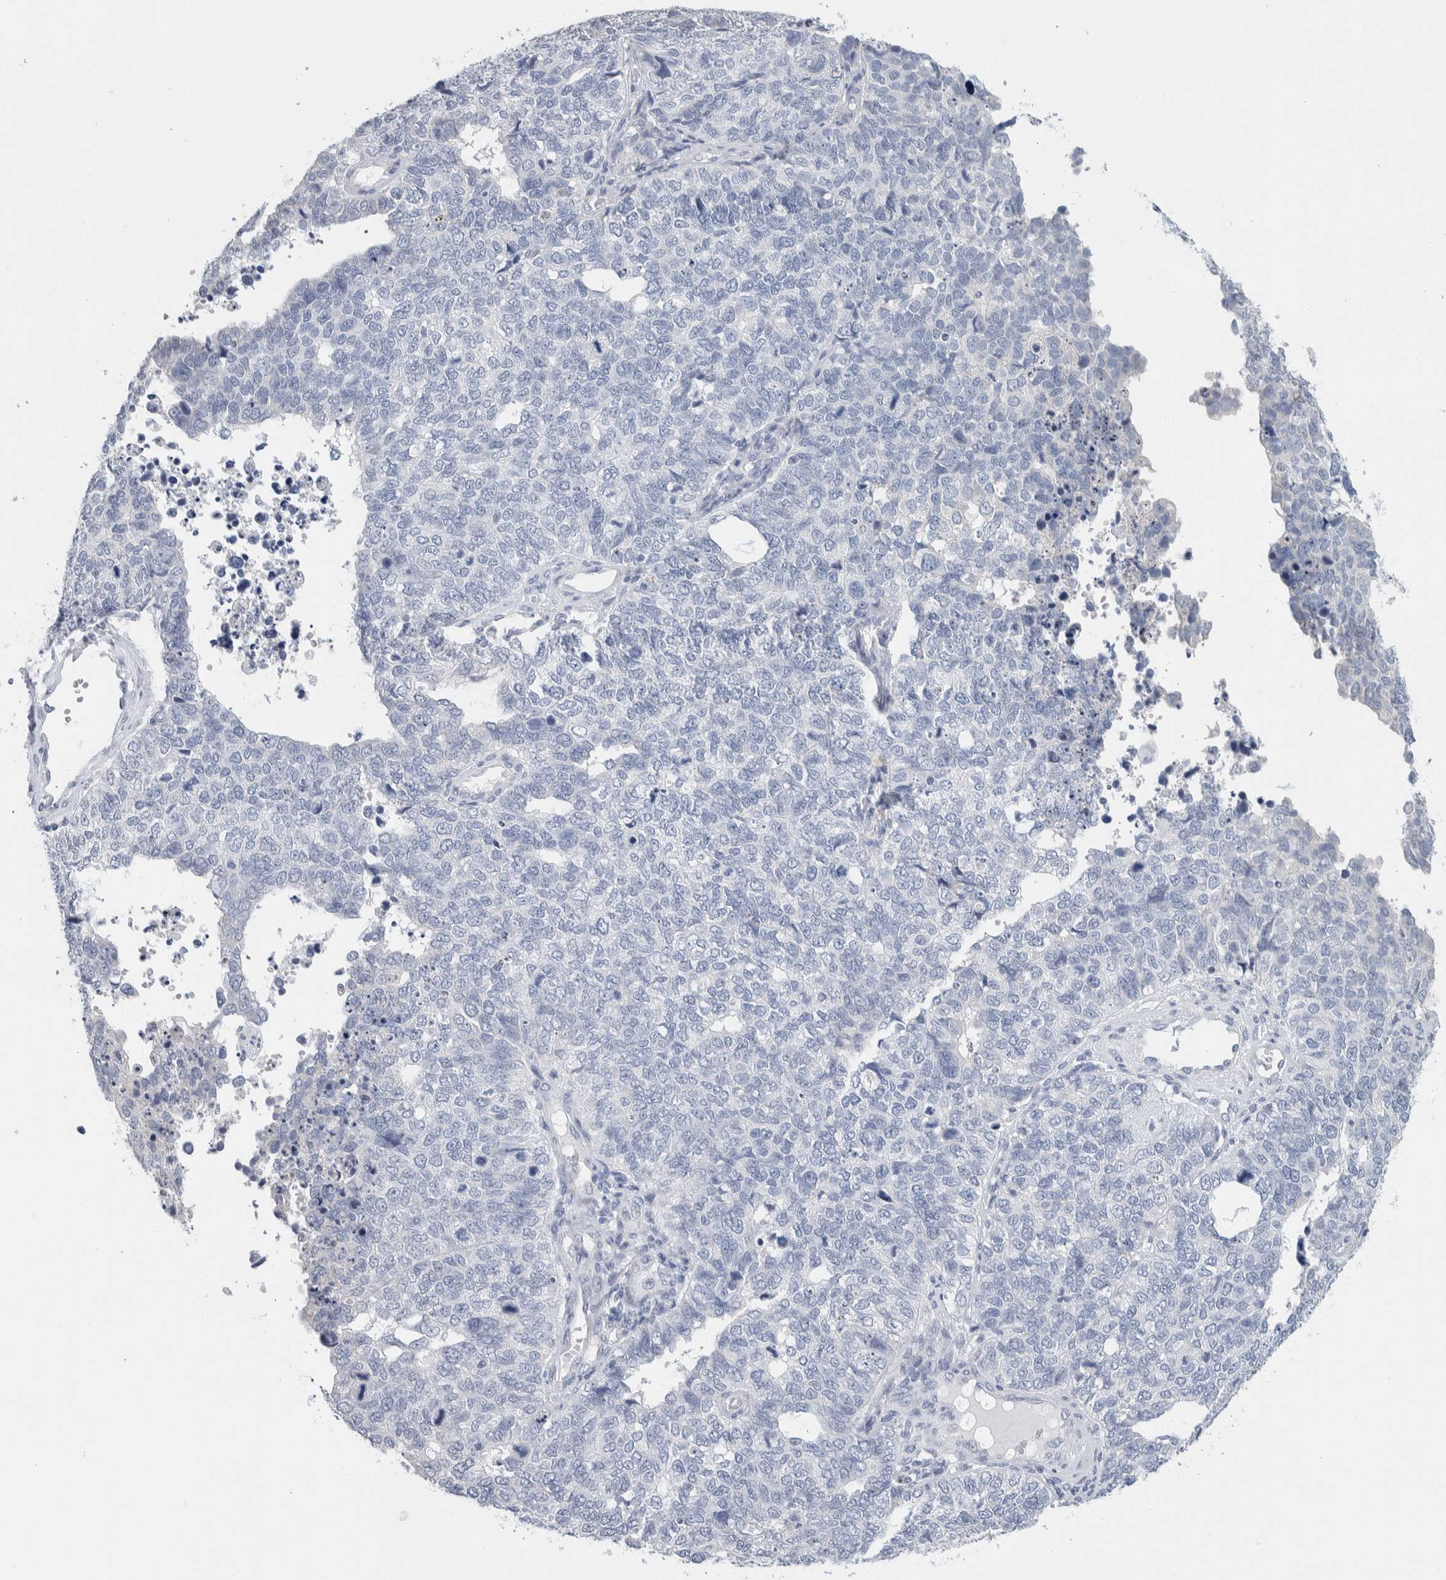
{"staining": {"intensity": "negative", "quantity": "none", "location": "none"}, "tissue": "cervical cancer", "cell_type": "Tumor cells", "image_type": "cancer", "snomed": [{"axis": "morphology", "description": "Squamous cell carcinoma, NOS"}, {"axis": "topography", "description": "Cervix"}], "caption": "An image of human cervical cancer (squamous cell carcinoma) is negative for staining in tumor cells.", "gene": "SCN2A", "patient": {"sex": "female", "age": 63}}